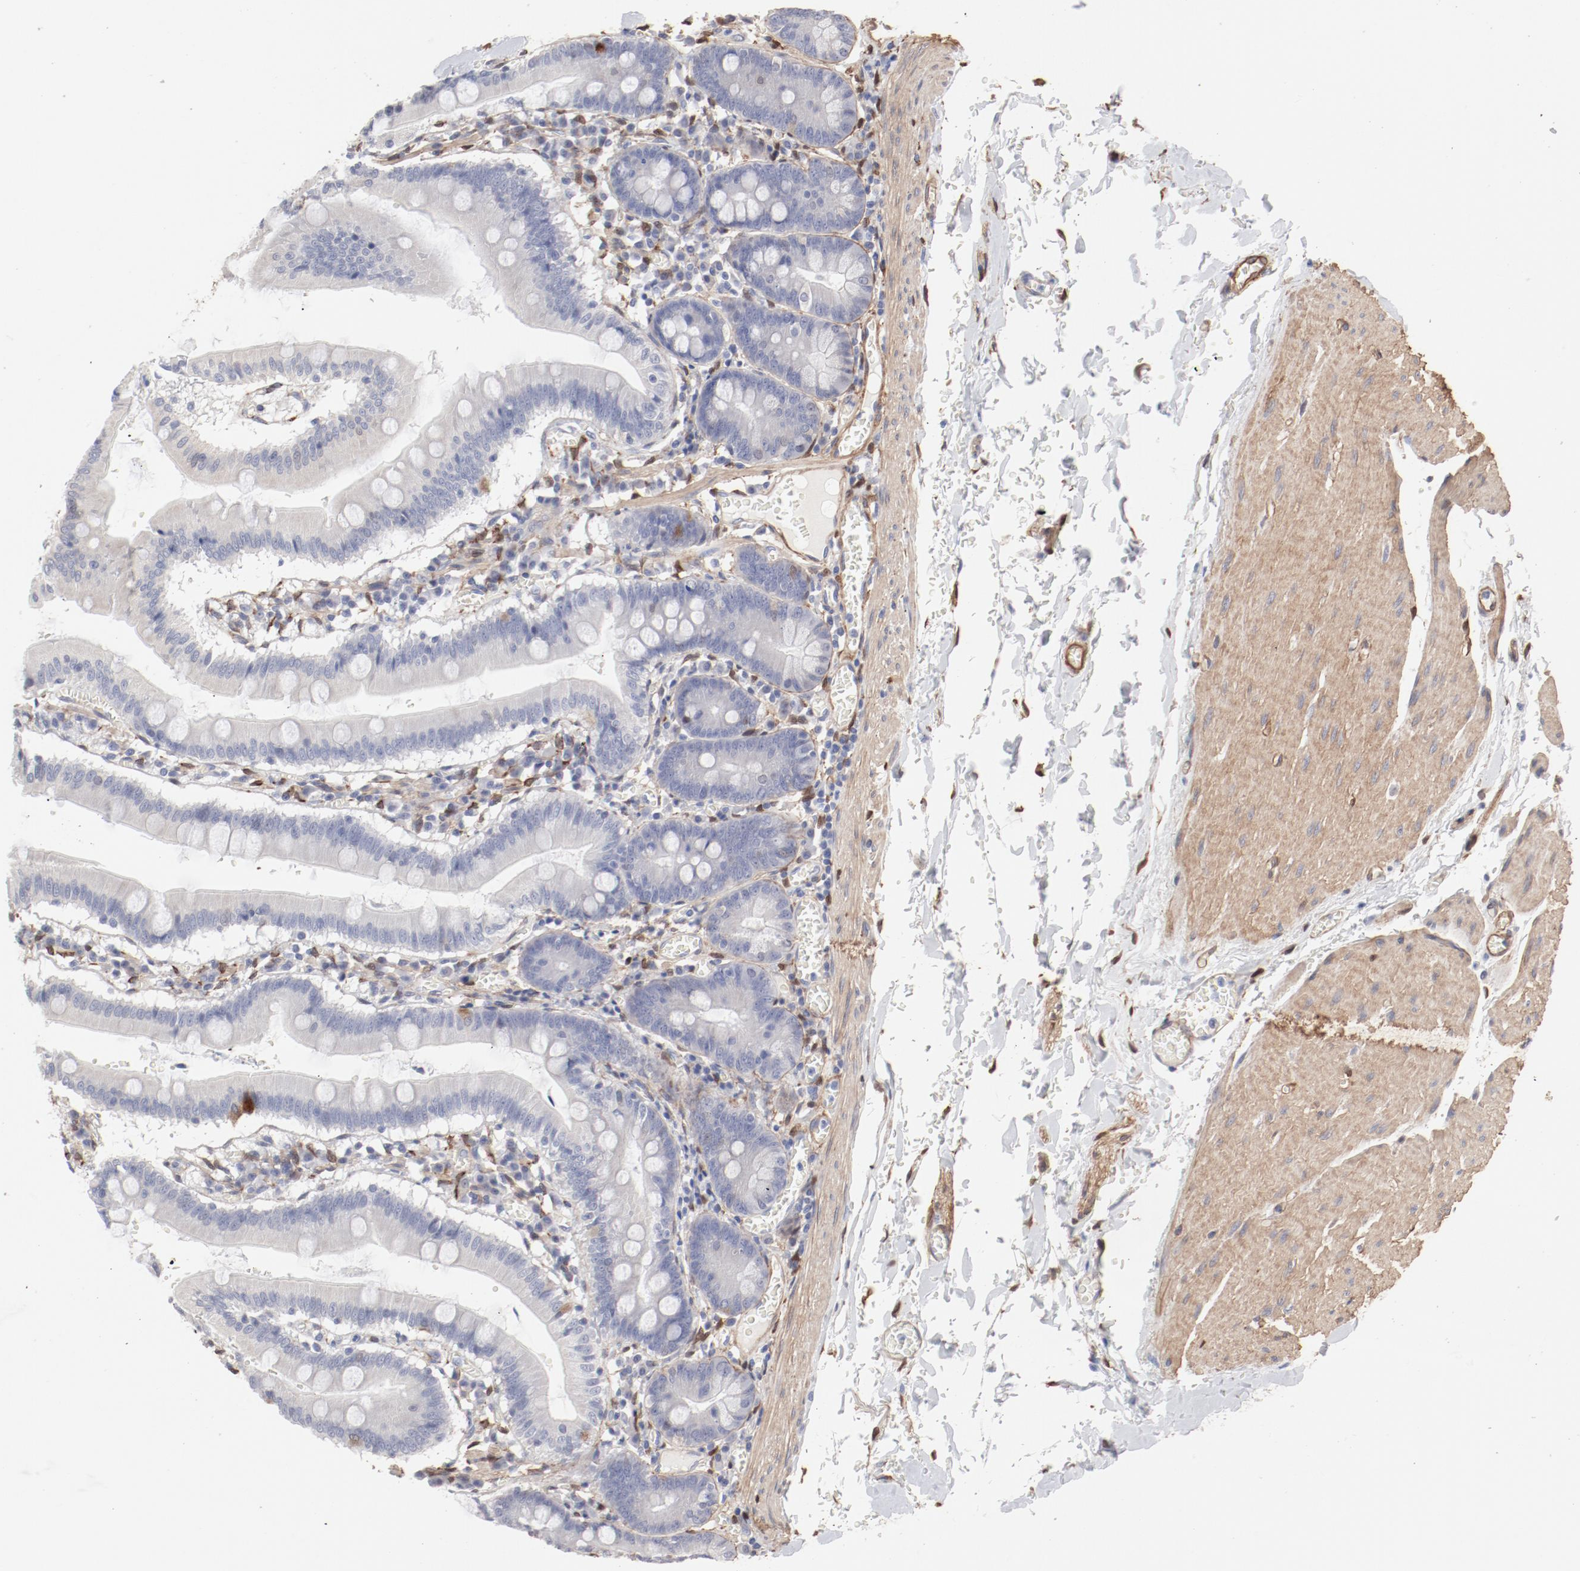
{"staining": {"intensity": "negative", "quantity": "none", "location": "none"}, "tissue": "small intestine", "cell_type": "Glandular cells", "image_type": "normal", "snomed": [{"axis": "morphology", "description": "Normal tissue, NOS"}, {"axis": "topography", "description": "Small intestine"}], "caption": "IHC photomicrograph of normal small intestine: small intestine stained with DAB shows no significant protein staining in glandular cells.", "gene": "MAGED4B", "patient": {"sex": "male", "age": 71}}